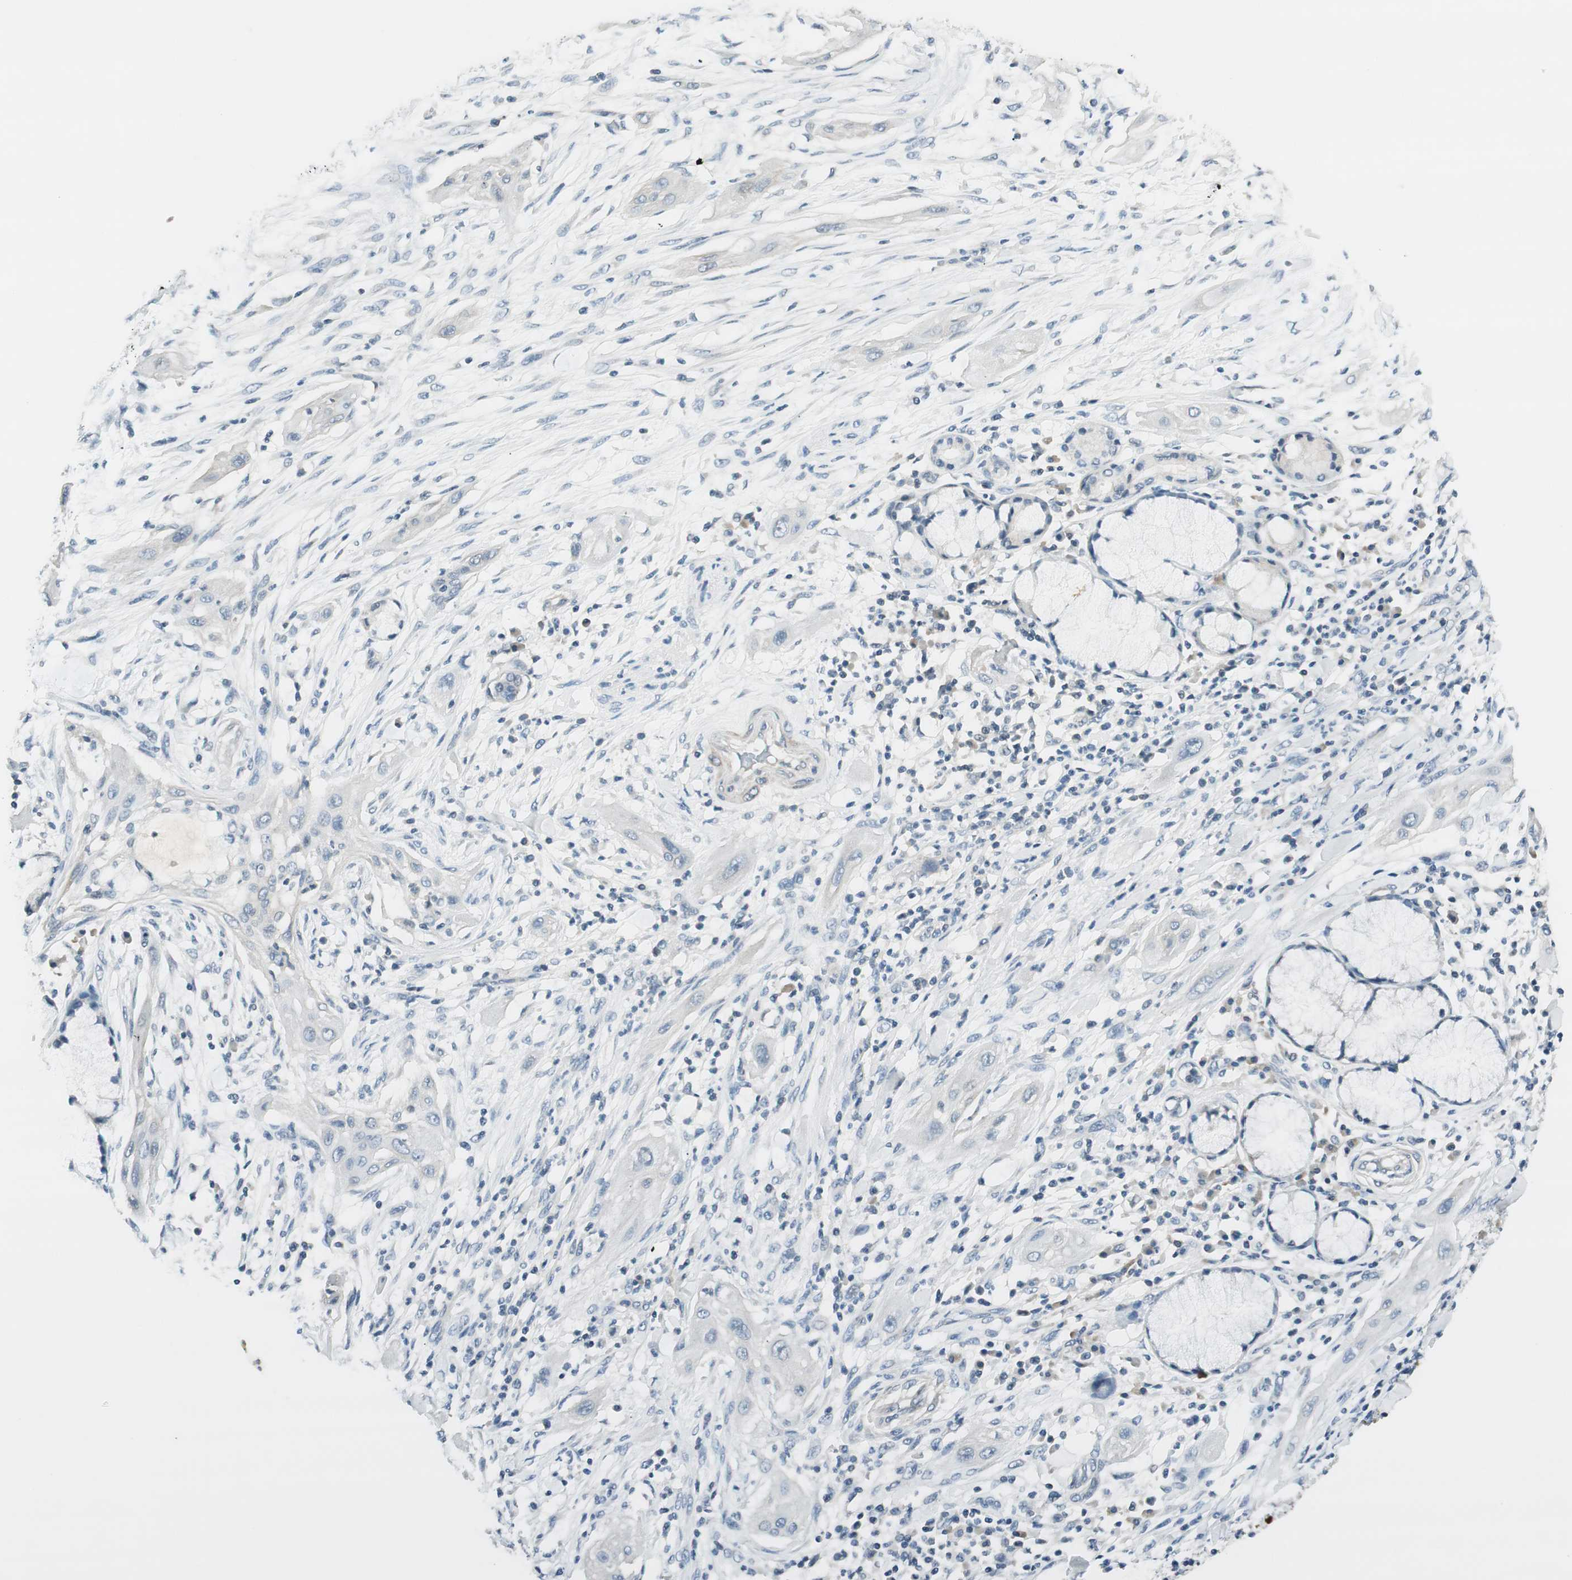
{"staining": {"intensity": "negative", "quantity": "none", "location": "none"}, "tissue": "lung cancer", "cell_type": "Tumor cells", "image_type": "cancer", "snomed": [{"axis": "morphology", "description": "Squamous cell carcinoma, NOS"}, {"axis": "topography", "description": "Lung"}], "caption": "Immunohistochemistry photomicrograph of neoplastic tissue: human squamous cell carcinoma (lung) stained with DAB shows no significant protein staining in tumor cells.", "gene": "TACR3", "patient": {"sex": "female", "age": 47}}